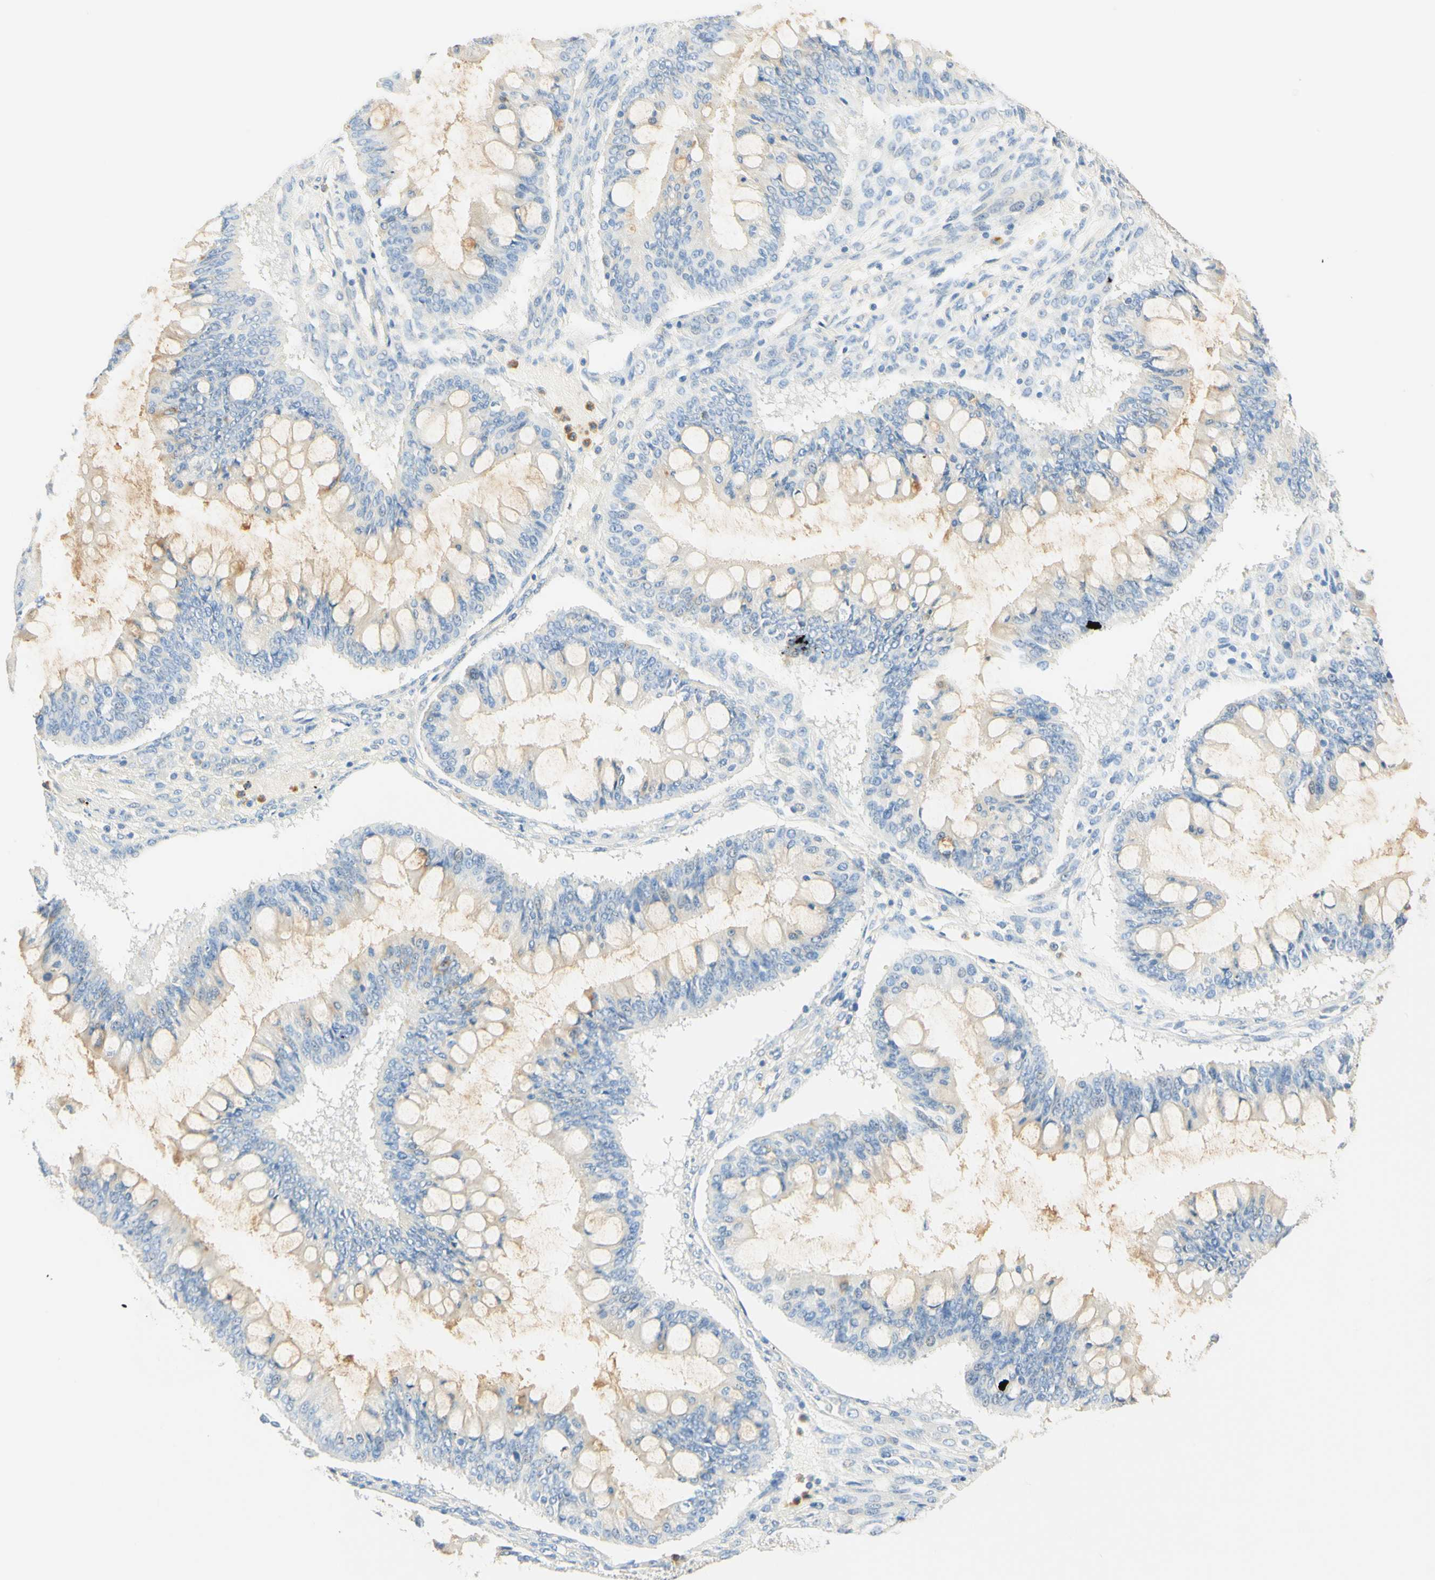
{"staining": {"intensity": "weak", "quantity": ">75%", "location": "cytoplasmic/membranous"}, "tissue": "ovarian cancer", "cell_type": "Tumor cells", "image_type": "cancer", "snomed": [{"axis": "morphology", "description": "Cystadenocarcinoma, mucinous, NOS"}, {"axis": "topography", "description": "Ovary"}], "caption": "Tumor cells demonstrate low levels of weak cytoplasmic/membranous expression in about >75% of cells in ovarian cancer.", "gene": "CD63", "patient": {"sex": "female", "age": 73}}